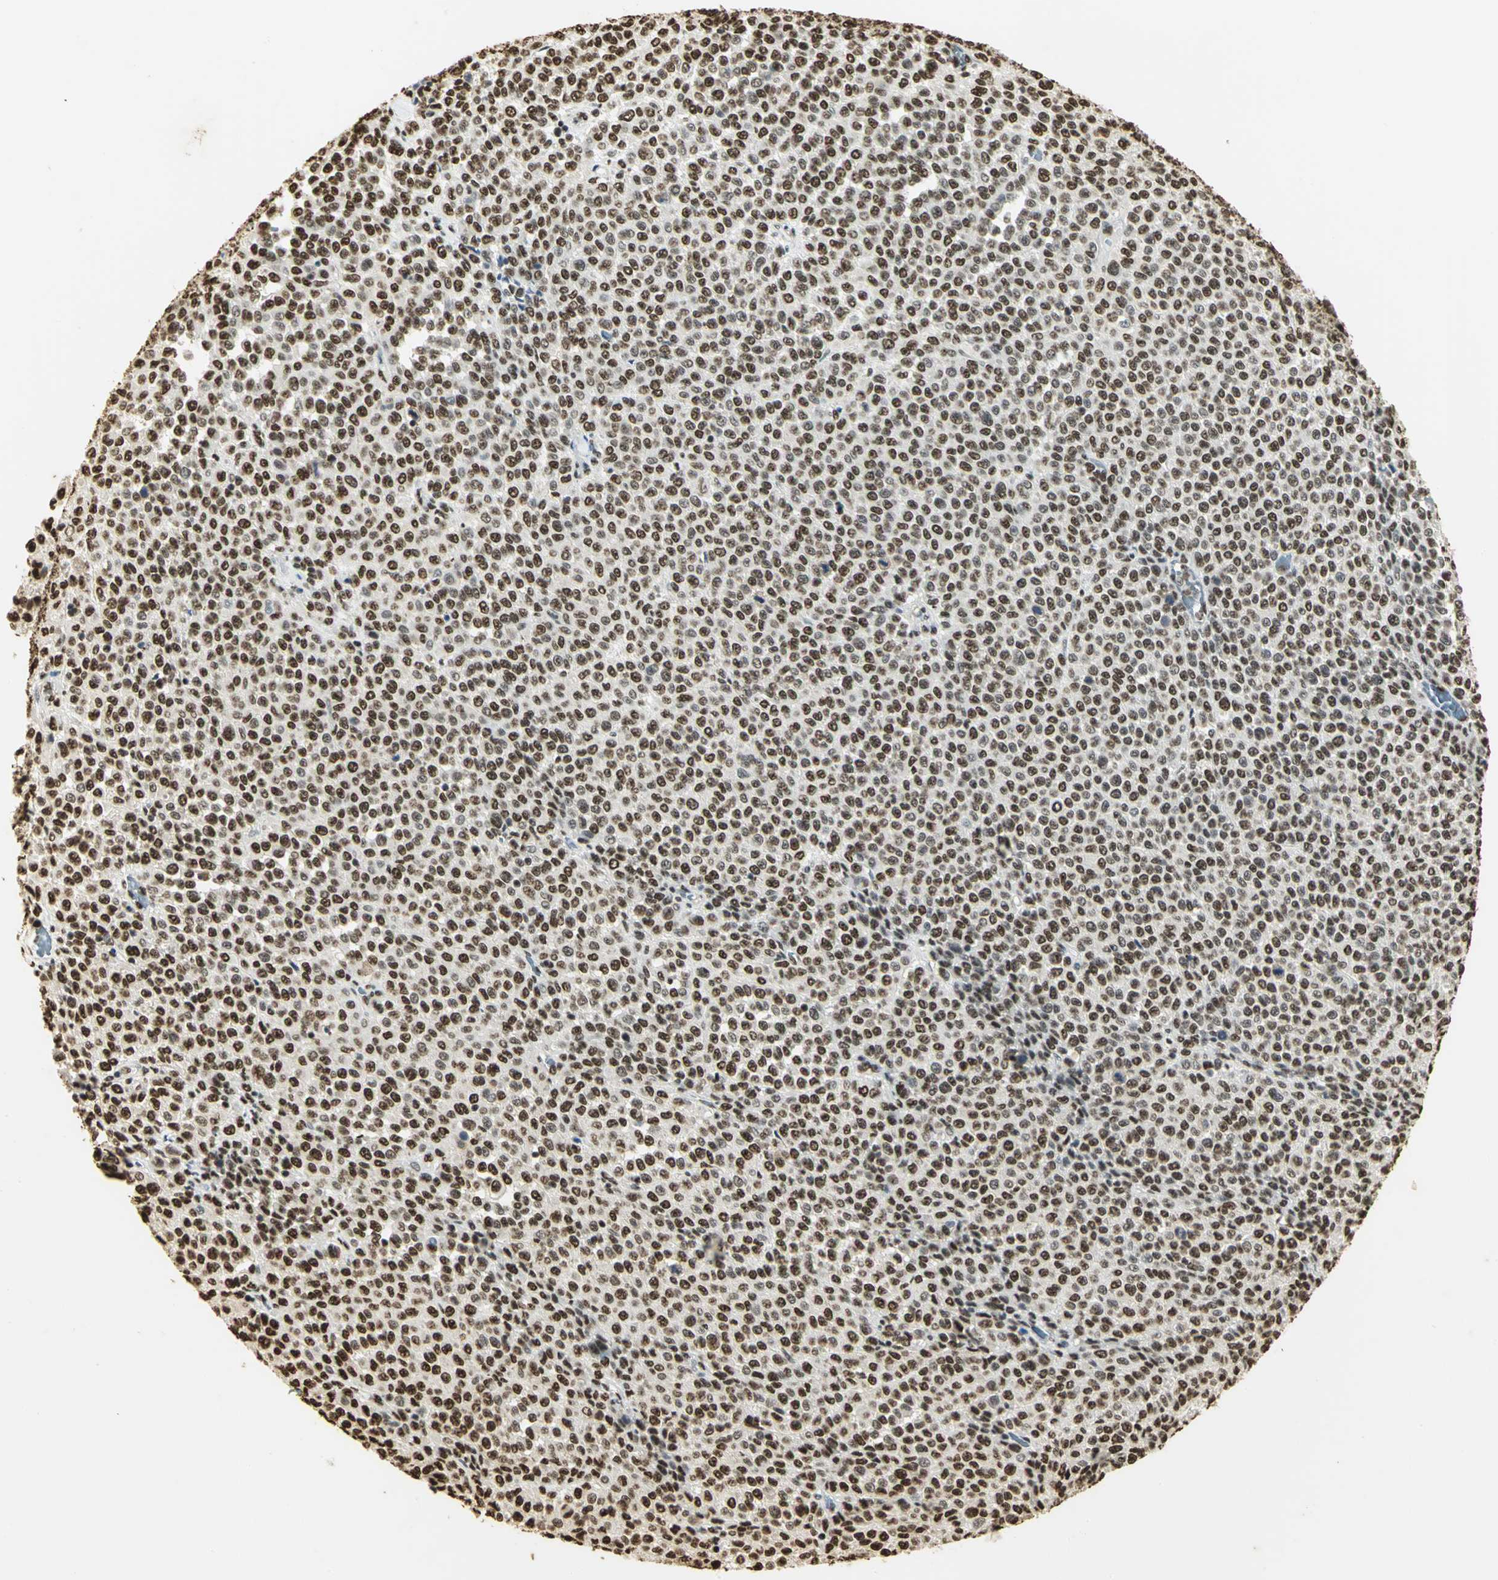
{"staining": {"intensity": "strong", "quantity": ">75%", "location": "nuclear"}, "tissue": "melanoma", "cell_type": "Tumor cells", "image_type": "cancer", "snomed": [{"axis": "morphology", "description": "Malignant melanoma, Metastatic site"}, {"axis": "topography", "description": "Pancreas"}], "caption": "IHC (DAB) staining of human melanoma reveals strong nuclear protein positivity in approximately >75% of tumor cells.", "gene": "SET", "patient": {"sex": "female", "age": 30}}